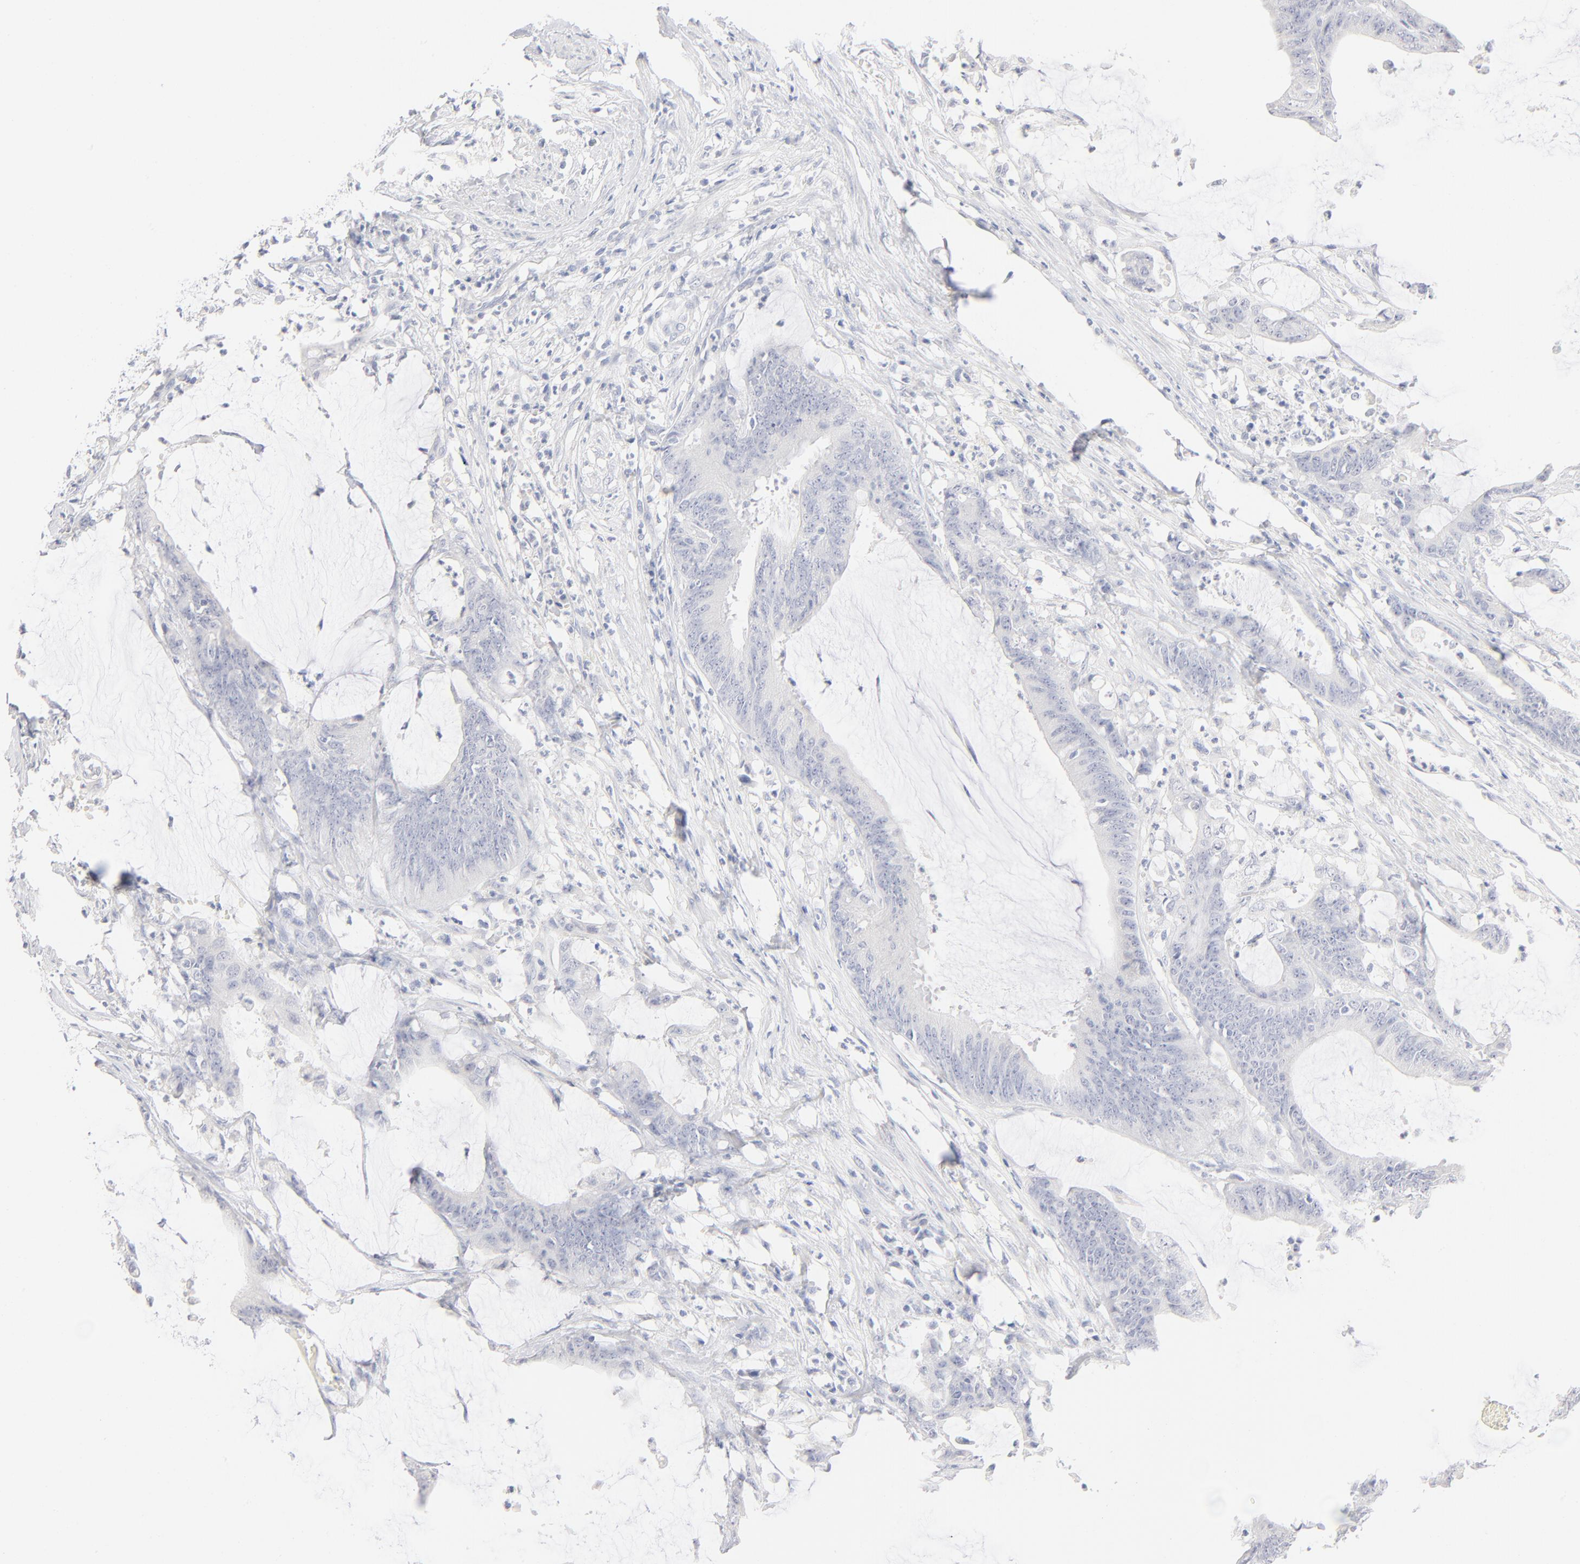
{"staining": {"intensity": "negative", "quantity": "none", "location": "none"}, "tissue": "colorectal cancer", "cell_type": "Tumor cells", "image_type": "cancer", "snomed": [{"axis": "morphology", "description": "Adenocarcinoma, NOS"}, {"axis": "topography", "description": "Rectum"}], "caption": "Protein analysis of colorectal cancer exhibits no significant staining in tumor cells. The staining is performed using DAB brown chromogen with nuclei counter-stained in using hematoxylin.", "gene": "ONECUT1", "patient": {"sex": "female", "age": 66}}